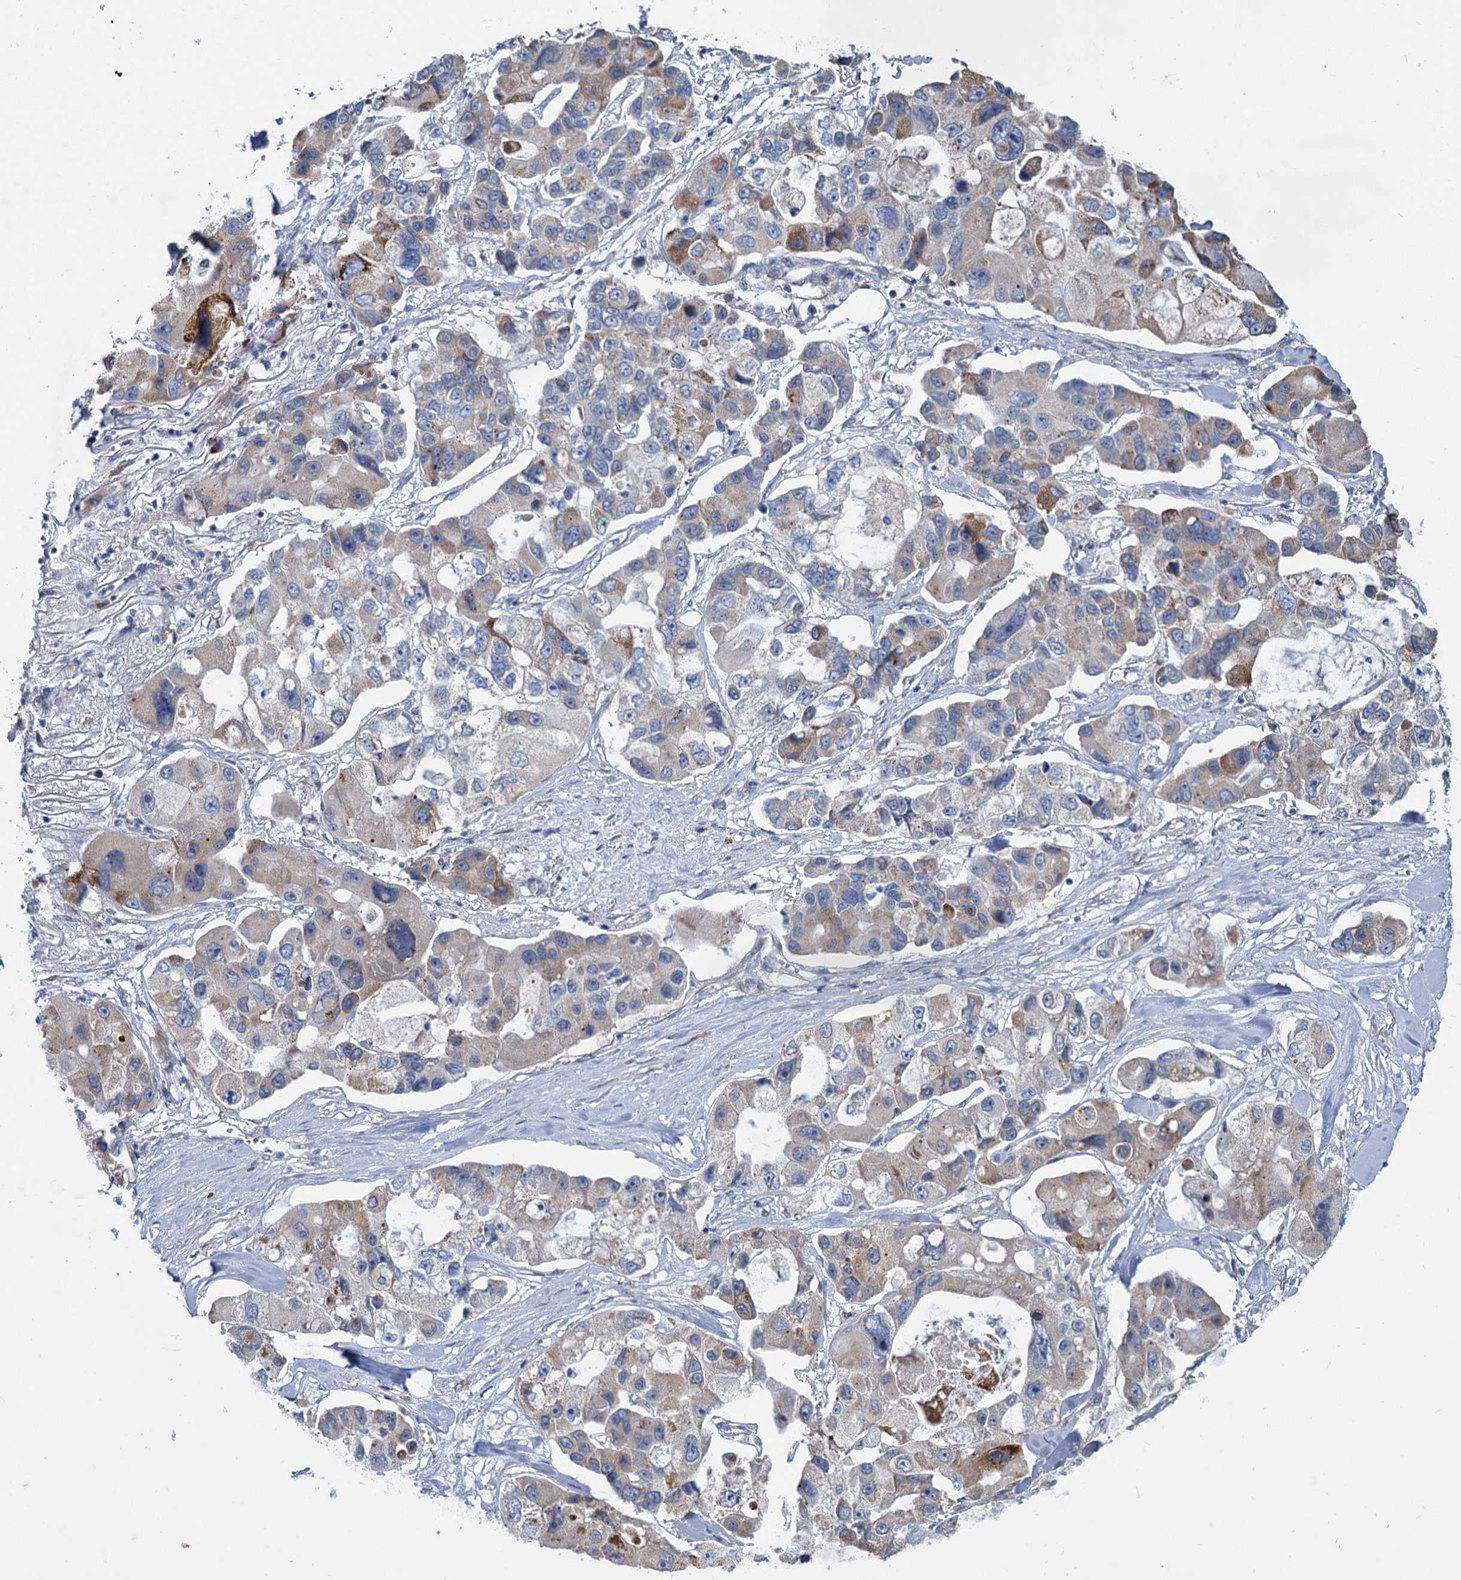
{"staining": {"intensity": "moderate", "quantity": "<25%", "location": "cytoplasmic/membranous"}, "tissue": "lung cancer", "cell_type": "Tumor cells", "image_type": "cancer", "snomed": [{"axis": "morphology", "description": "Adenocarcinoma, NOS"}, {"axis": "topography", "description": "Lung"}], "caption": "Lung adenocarcinoma stained with a protein marker exhibits moderate staining in tumor cells.", "gene": "PRSS35", "patient": {"sex": "female", "age": 54}}